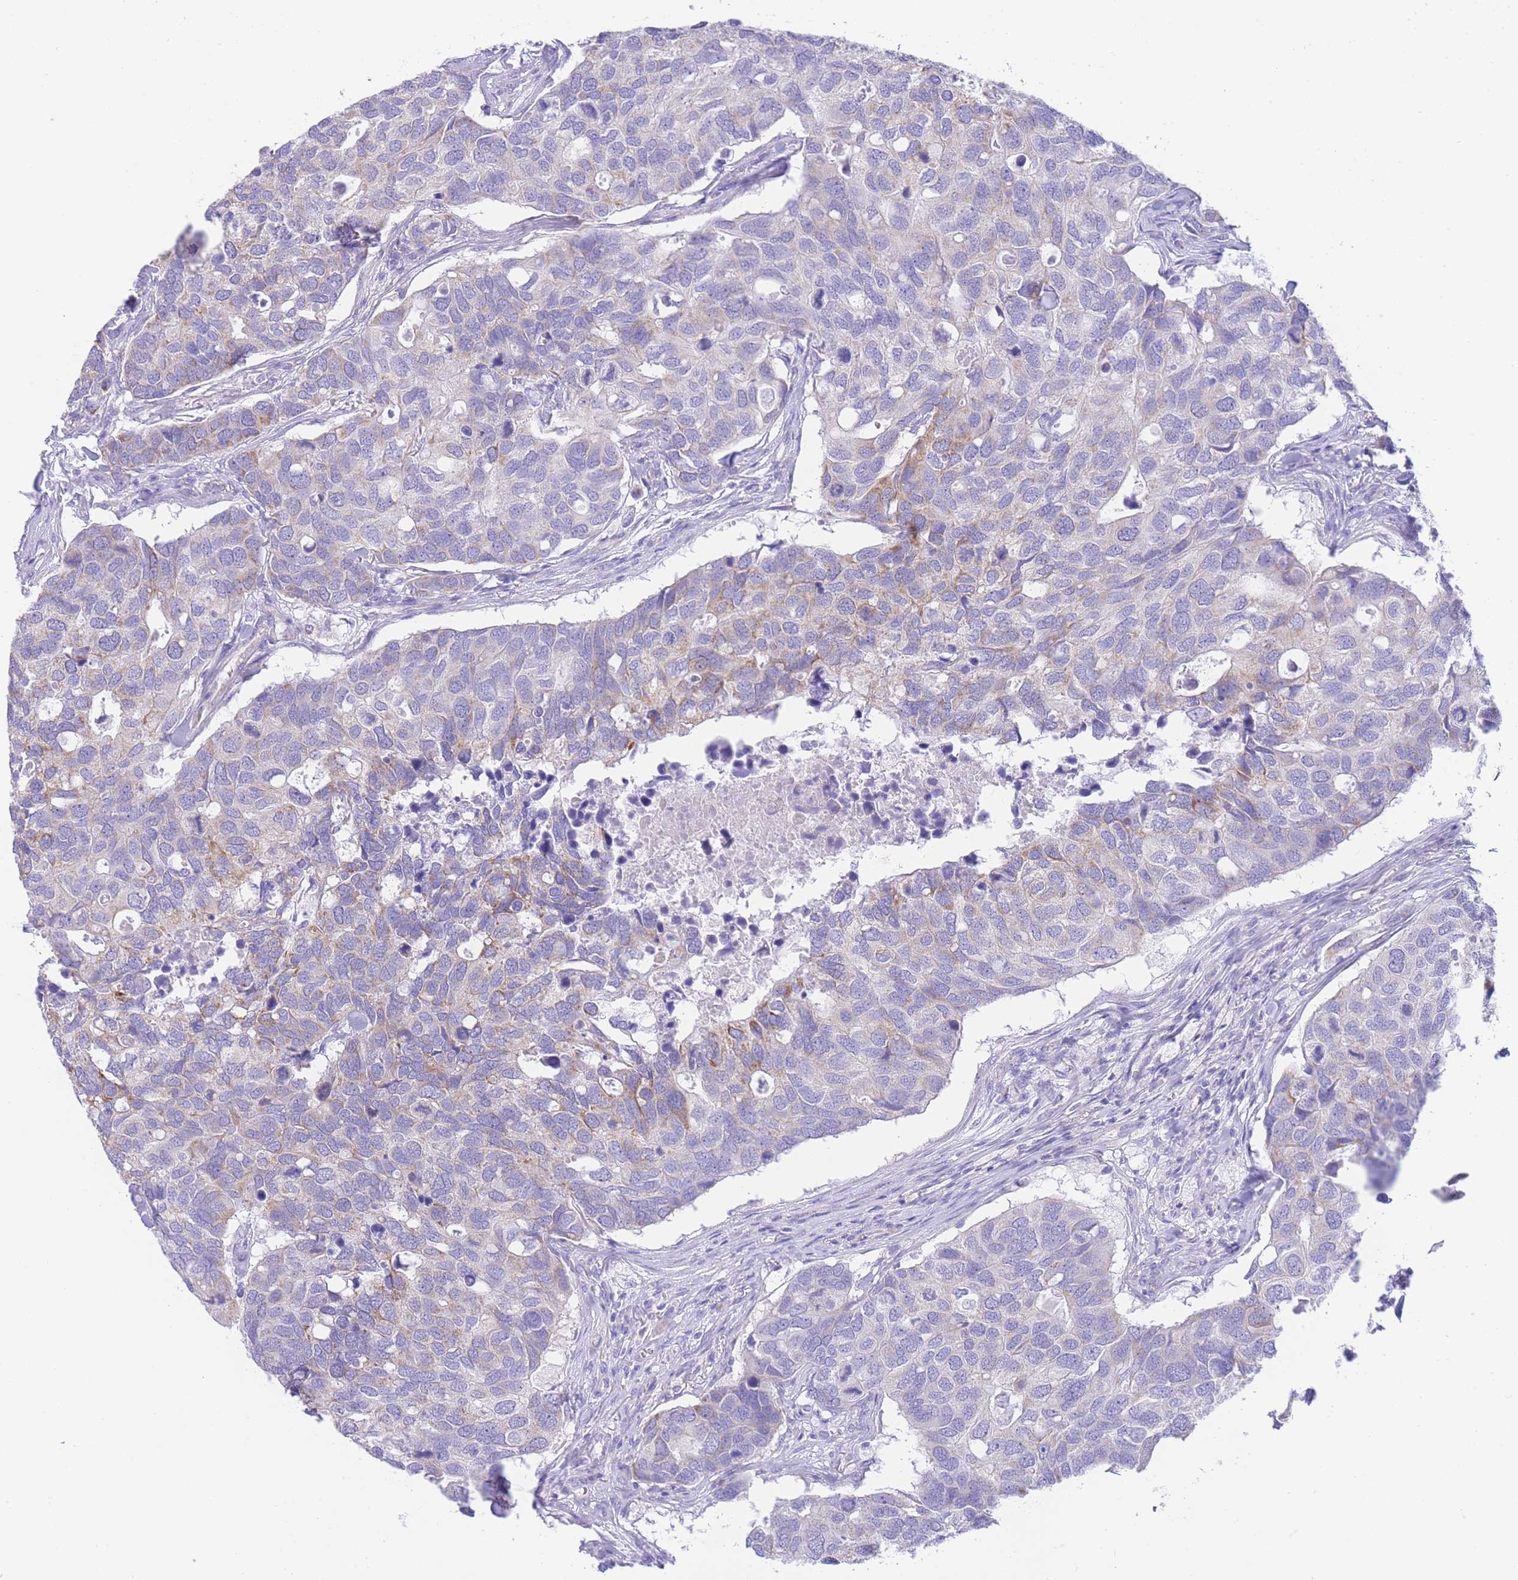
{"staining": {"intensity": "weak", "quantity": "<25%", "location": "cytoplasmic/membranous"}, "tissue": "breast cancer", "cell_type": "Tumor cells", "image_type": "cancer", "snomed": [{"axis": "morphology", "description": "Duct carcinoma"}, {"axis": "topography", "description": "Breast"}], "caption": "DAB (3,3'-diaminobenzidine) immunohistochemical staining of human breast cancer demonstrates no significant staining in tumor cells. The staining was performed using DAB (3,3'-diaminobenzidine) to visualize the protein expression in brown, while the nuclei were stained in blue with hematoxylin (Magnification: 20x).", "gene": "ACSM4", "patient": {"sex": "female", "age": 83}}